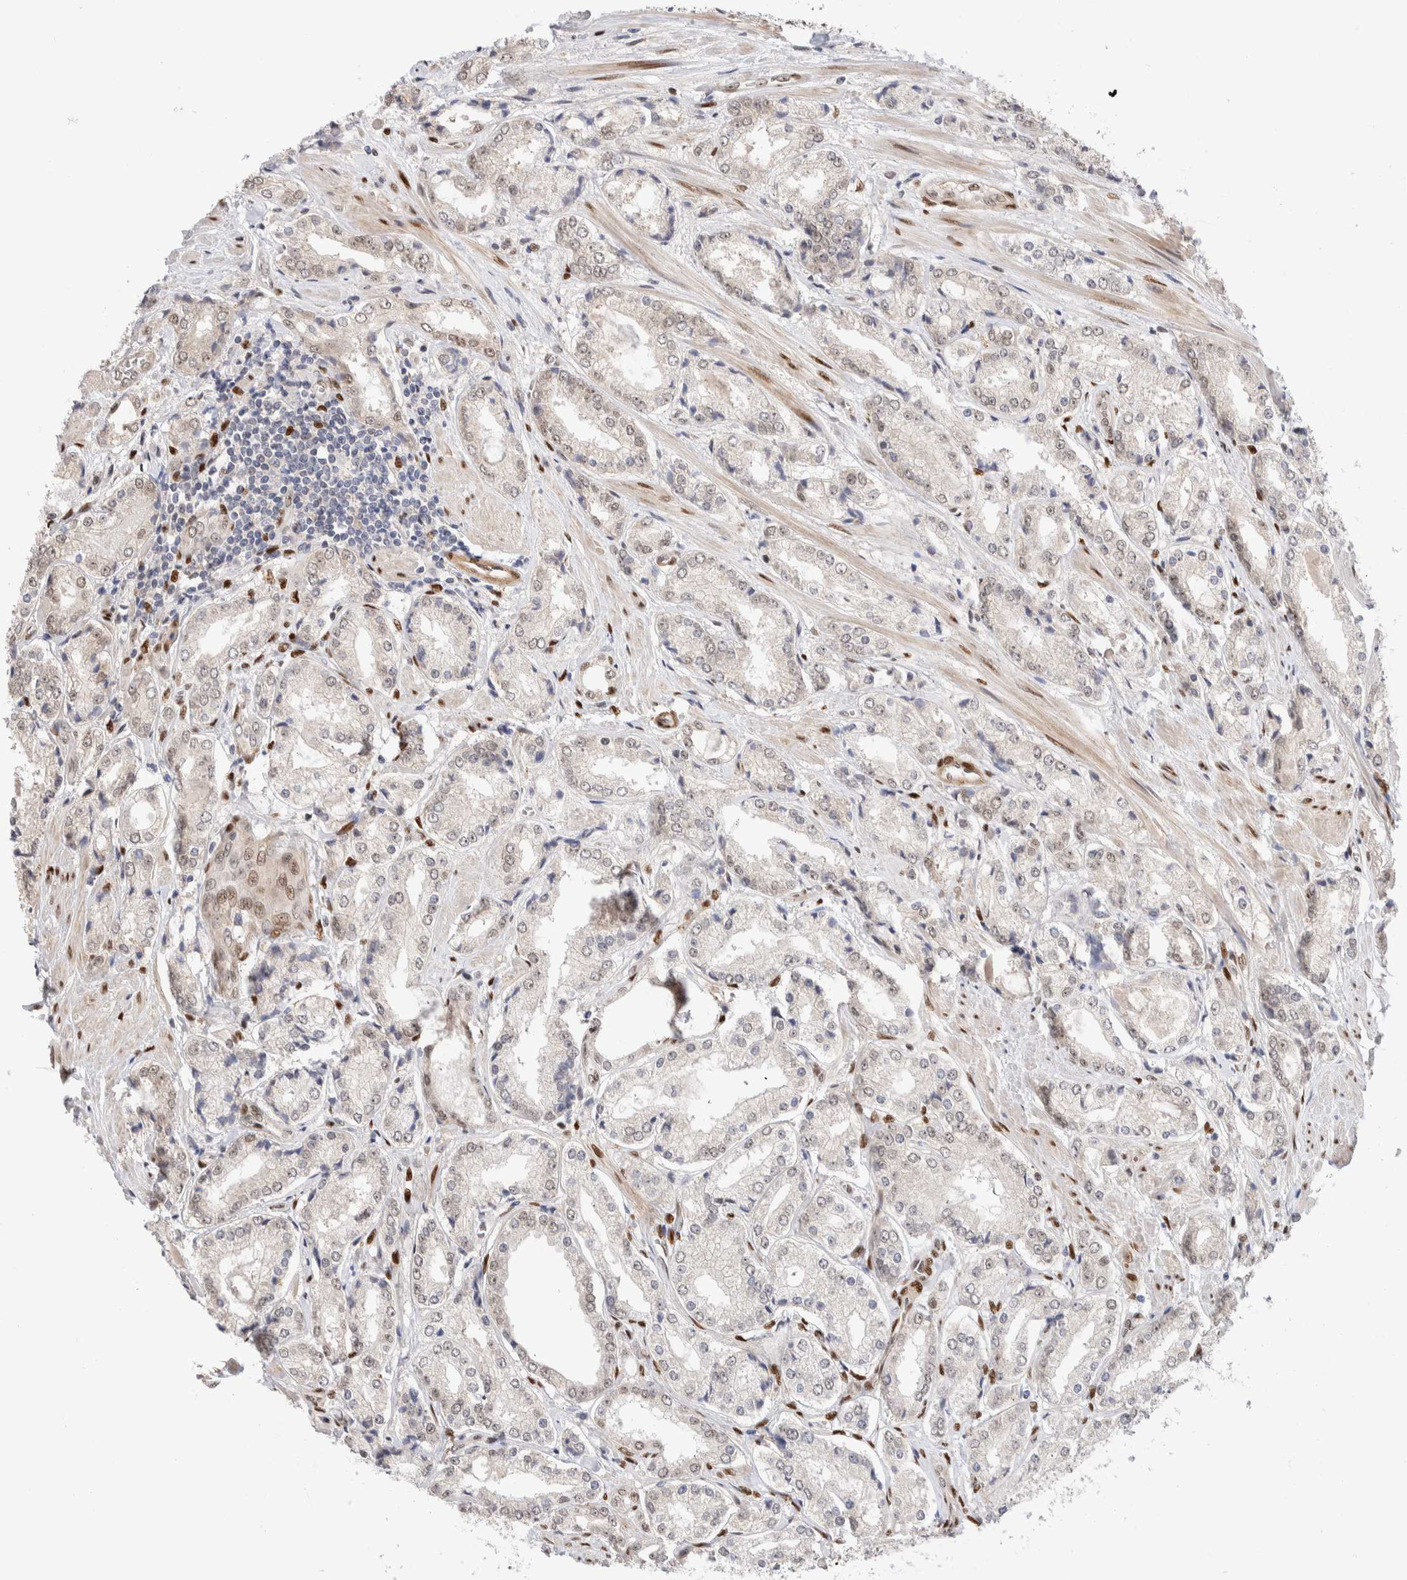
{"staining": {"intensity": "weak", "quantity": "<25%", "location": "nuclear"}, "tissue": "prostate cancer", "cell_type": "Tumor cells", "image_type": "cancer", "snomed": [{"axis": "morphology", "description": "Adenocarcinoma, Low grade"}, {"axis": "topography", "description": "Prostate"}], "caption": "Immunohistochemistry (IHC) photomicrograph of human prostate cancer (low-grade adenocarcinoma) stained for a protein (brown), which shows no expression in tumor cells.", "gene": "NSMAF", "patient": {"sex": "male", "age": 62}}